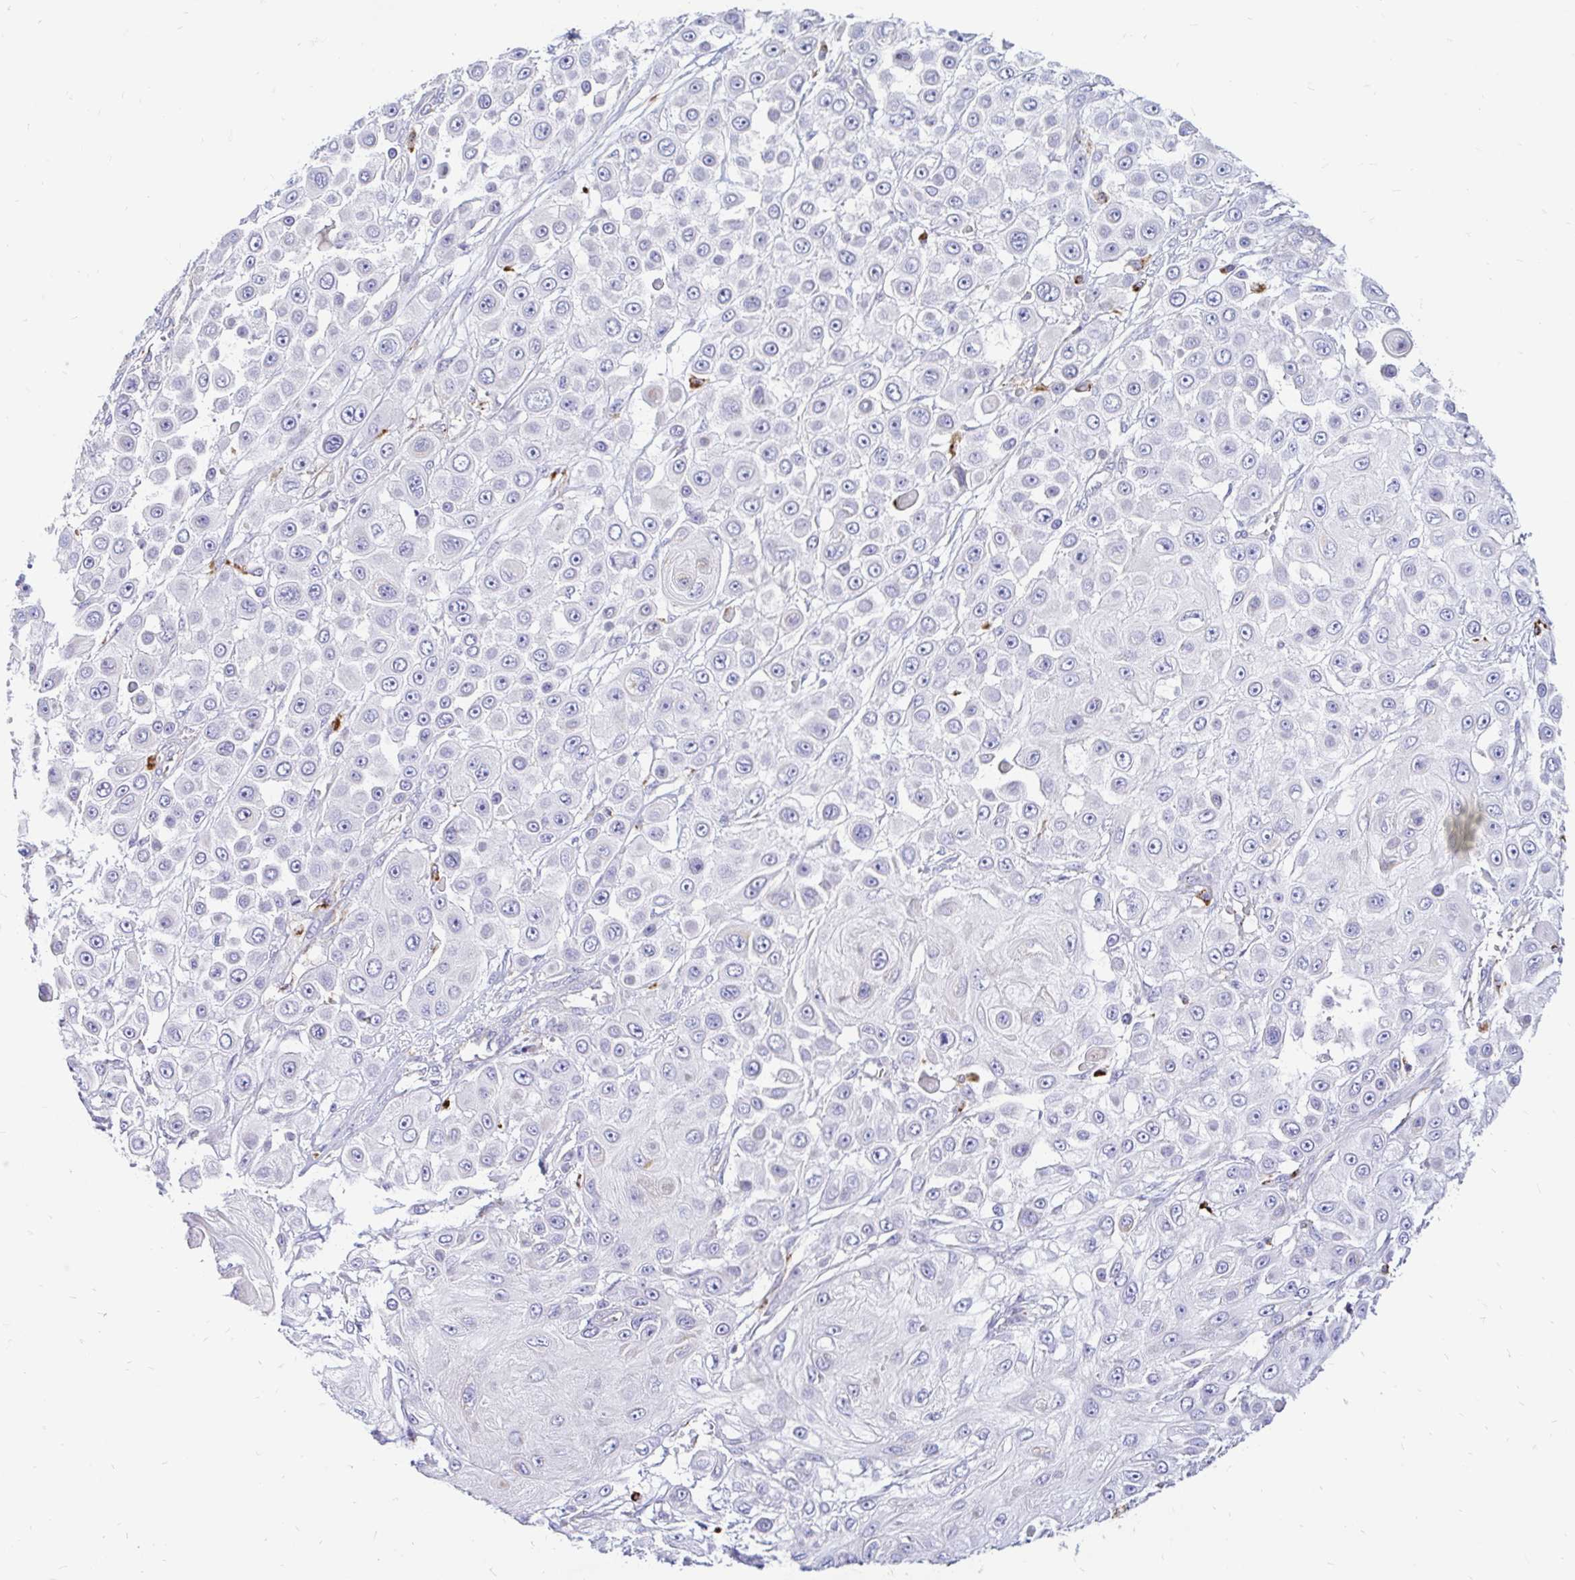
{"staining": {"intensity": "negative", "quantity": "none", "location": "none"}, "tissue": "skin cancer", "cell_type": "Tumor cells", "image_type": "cancer", "snomed": [{"axis": "morphology", "description": "Squamous cell carcinoma, NOS"}, {"axis": "topography", "description": "Skin"}], "caption": "Tumor cells show no significant expression in skin squamous cell carcinoma. Brightfield microscopy of immunohistochemistry stained with DAB (brown) and hematoxylin (blue), captured at high magnification.", "gene": "FUCA1", "patient": {"sex": "male", "age": 67}}